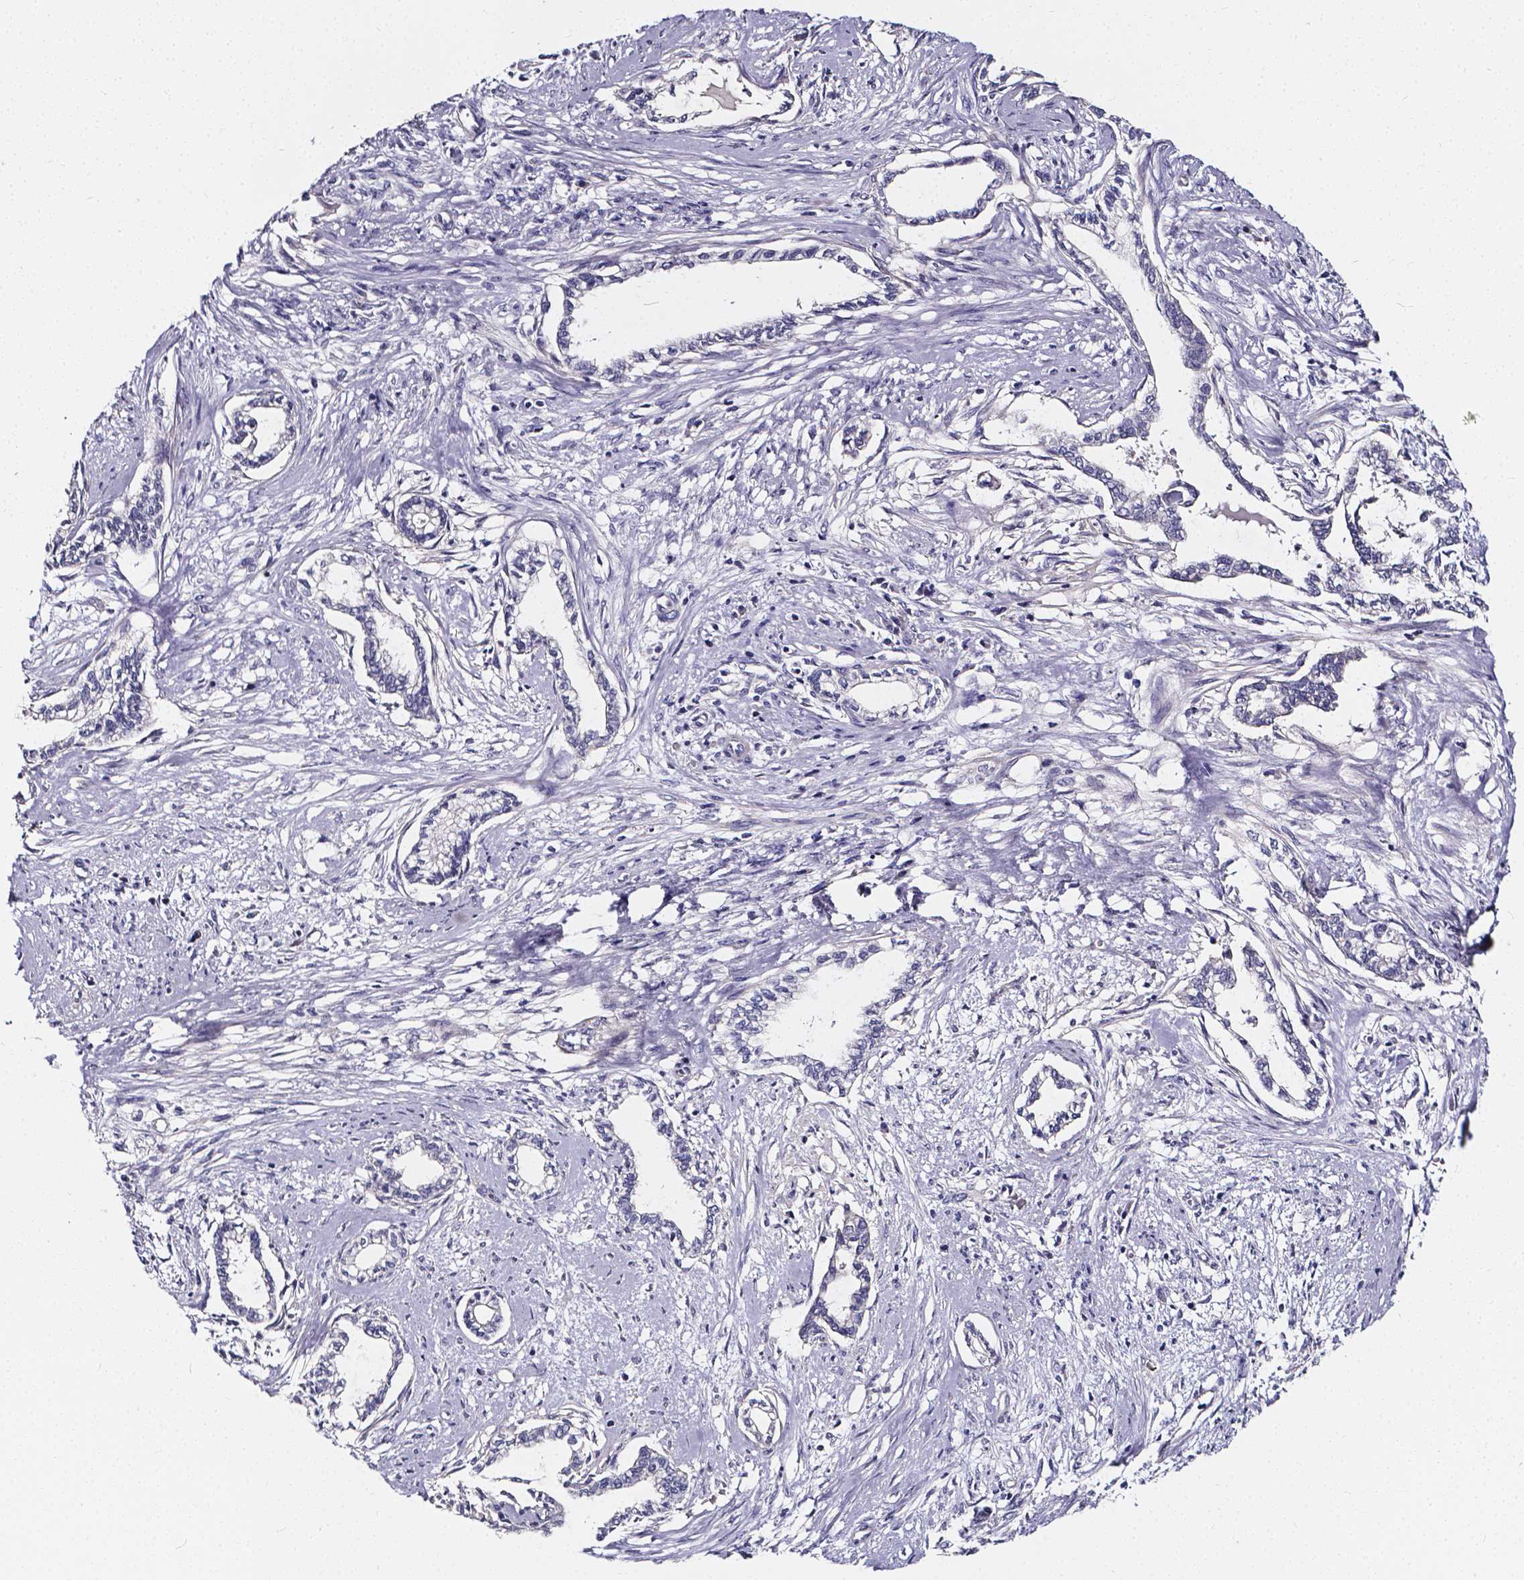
{"staining": {"intensity": "negative", "quantity": "none", "location": "none"}, "tissue": "cervical cancer", "cell_type": "Tumor cells", "image_type": "cancer", "snomed": [{"axis": "morphology", "description": "Adenocarcinoma, NOS"}, {"axis": "topography", "description": "Cervix"}], "caption": "This is a image of immunohistochemistry (IHC) staining of cervical cancer, which shows no positivity in tumor cells.", "gene": "CACNG8", "patient": {"sex": "female", "age": 62}}